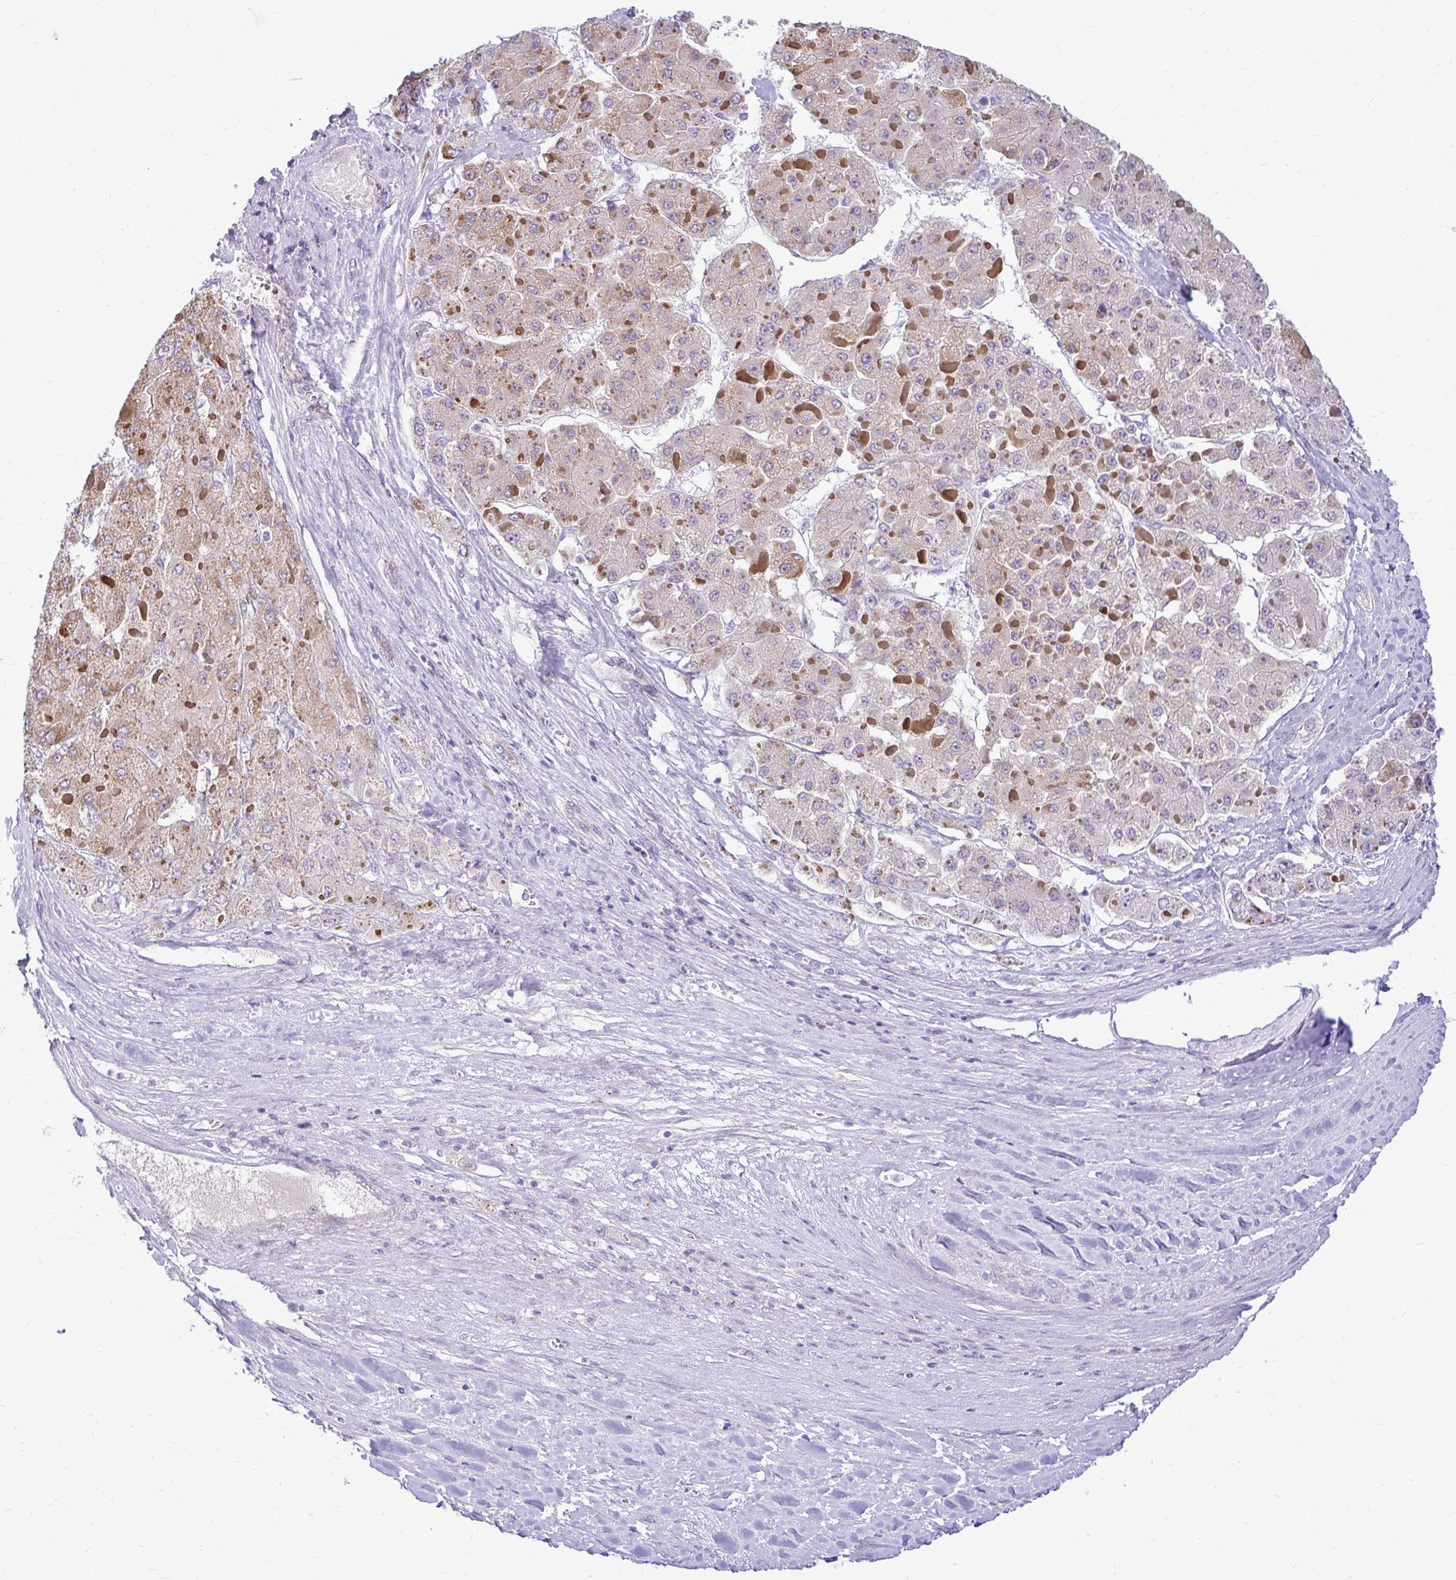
{"staining": {"intensity": "weak", "quantity": "25%-75%", "location": "cytoplasmic/membranous"}, "tissue": "liver cancer", "cell_type": "Tumor cells", "image_type": "cancer", "snomed": [{"axis": "morphology", "description": "Carcinoma, Hepatocellular, NOS"}, {"axis": "topography", "description": "Liver"}], "caption": "Liver hepatocellular carcinoma stained with DAB immunohistochemistry (IHC) reveals low levels of weak cytoplasmic/membranous positivity in about 25%-75% of tumor cells. The protein of interest is shown in brown color, while the nuclei are stained blue.", "gene": "PKN3", "patient": {"sex": "female", "age": 73}}